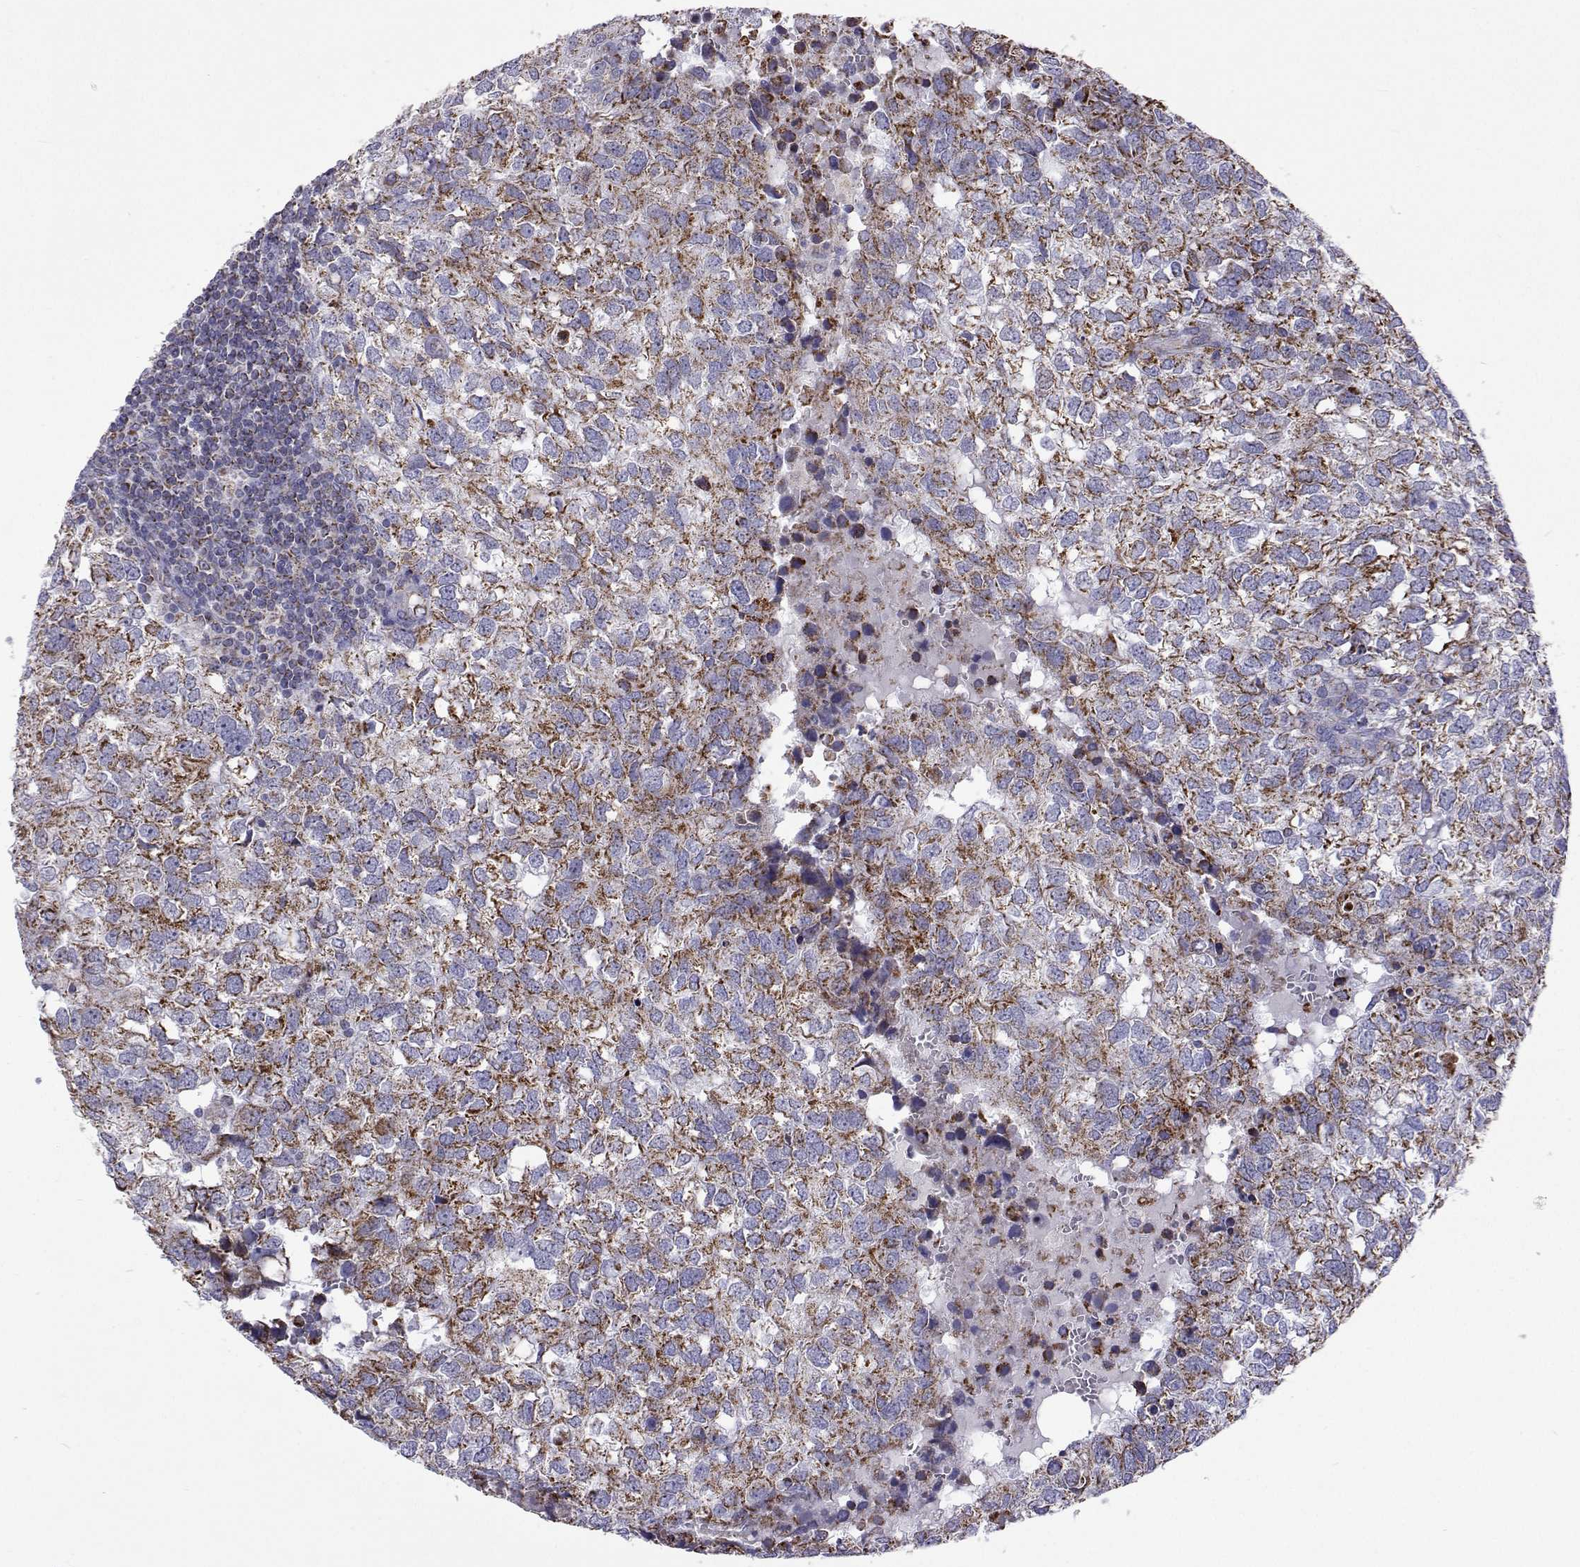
{"staining": {"intensity": "moderate", "quantity": "25%-75%", "location": "cytoplasmic/membranous"}, "tissue": "breast cancer", "cell_type": "Tumor cells", "image_type": "cancer", "snomed": [{"axis": "morphology", "description": "Duct carcinoma"}, {"axis": "topography", "description": "Breast"}], "caption": "Tumor cells reveal medium levels of moderate cytoplasmic/membranous staining in about 25%-75% of cells in human breast intraductal carcinoma.", "gene": "MCCC2", "patient": {"sex": "female", "age": 30}}